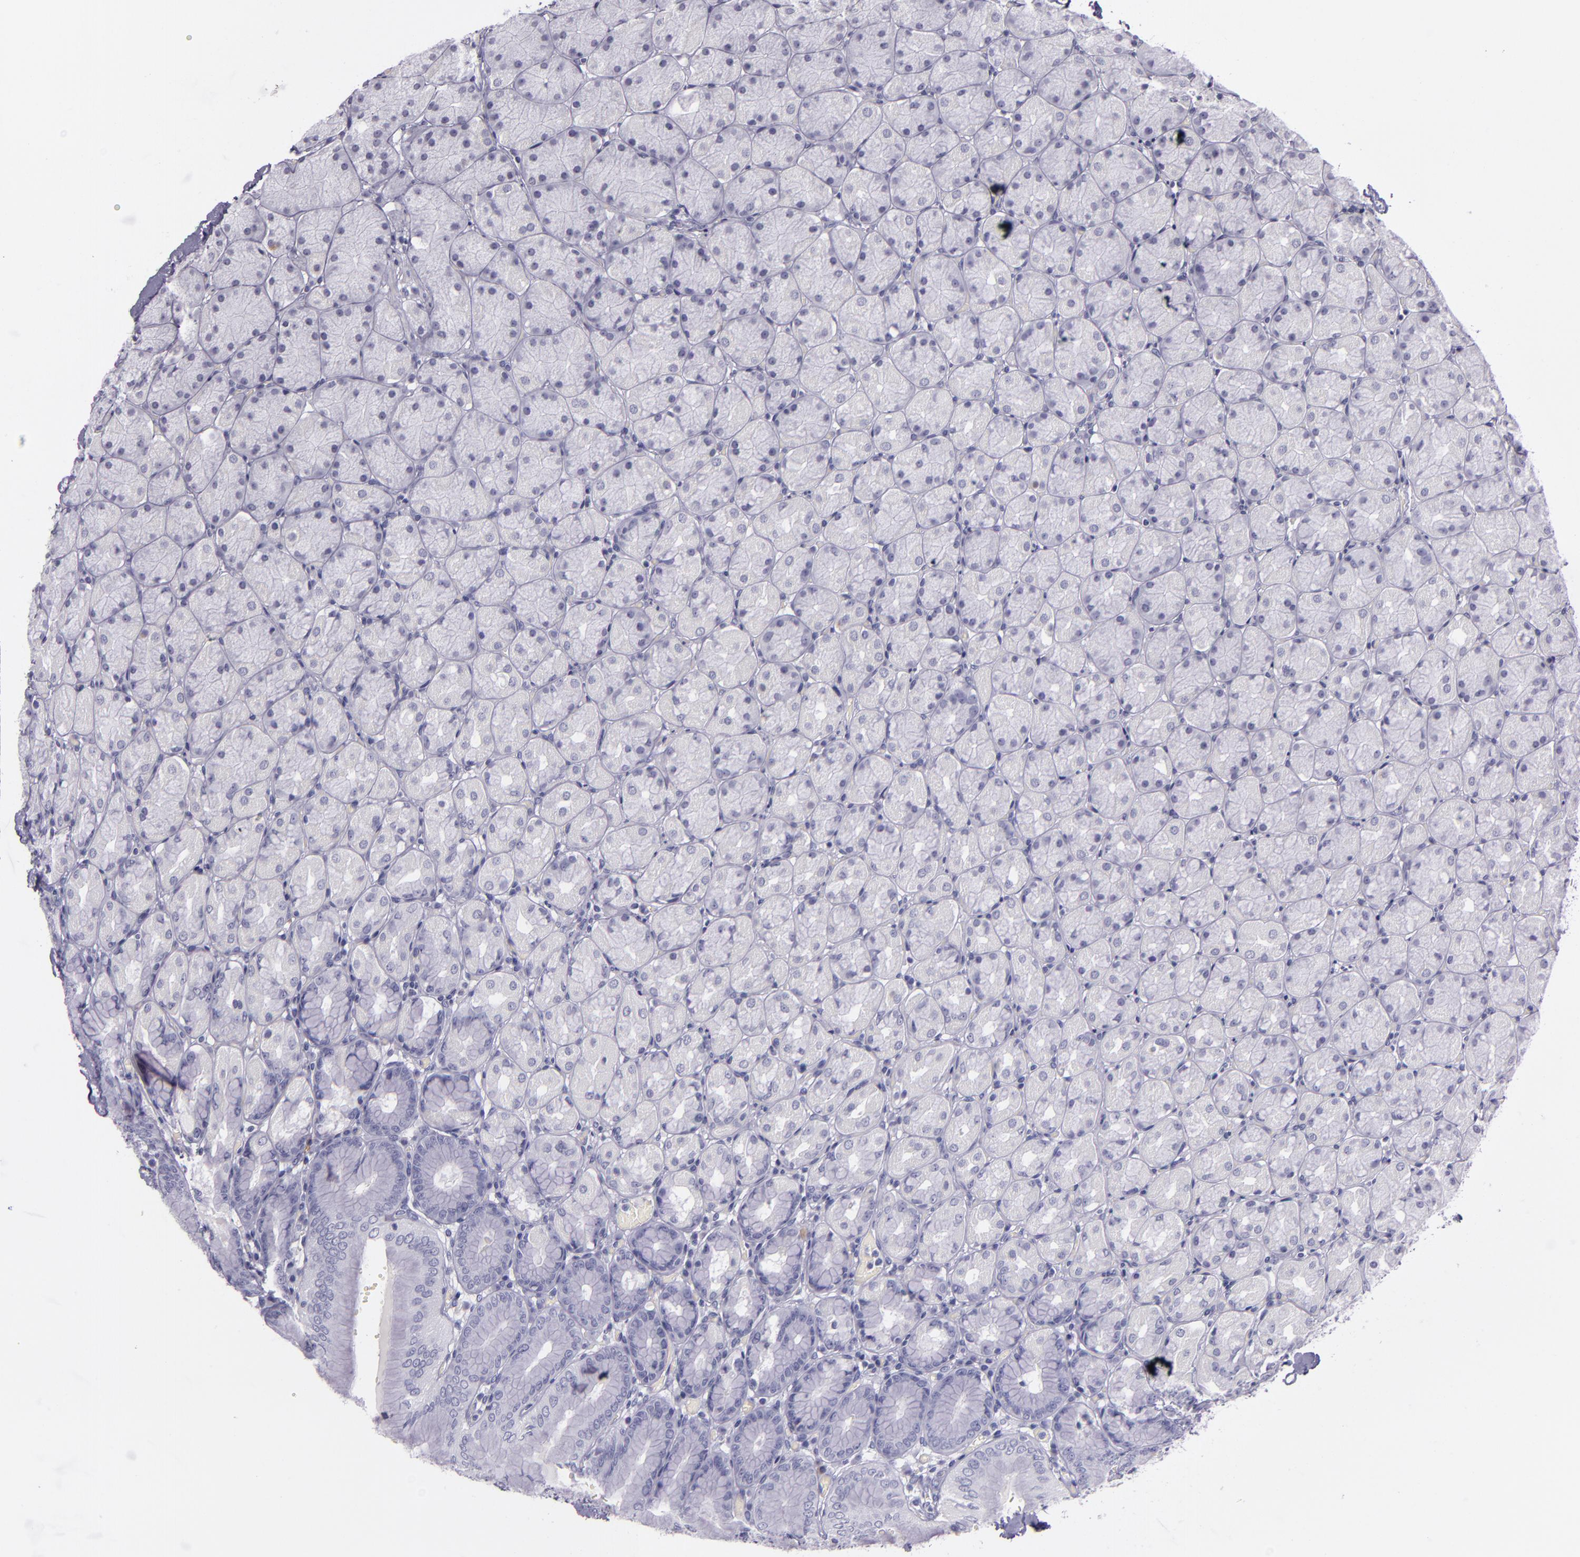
{"staining": {"intensity": "negative", "quantity": "none", "location": "none"}, "tissue": "stomach", "cell_type": "Glandular cells", "image_type": "normal", "snomed": [{"axis": "morphology", "description": "Normal tissue, NOS"}, {"axis": "topography", "description": "Stomach, upper"}, {"axis": "topography", "description": "Stomach"}], "caption": "This is a photomicrograph of IHC staining of normal stomach, which shows no positivity in glandular cells. (DAB immunohistochemistry visualized using brightfield microscopy, high magnification).", "gene": "INA", "patient": {"sex": "male", "age": 76}}